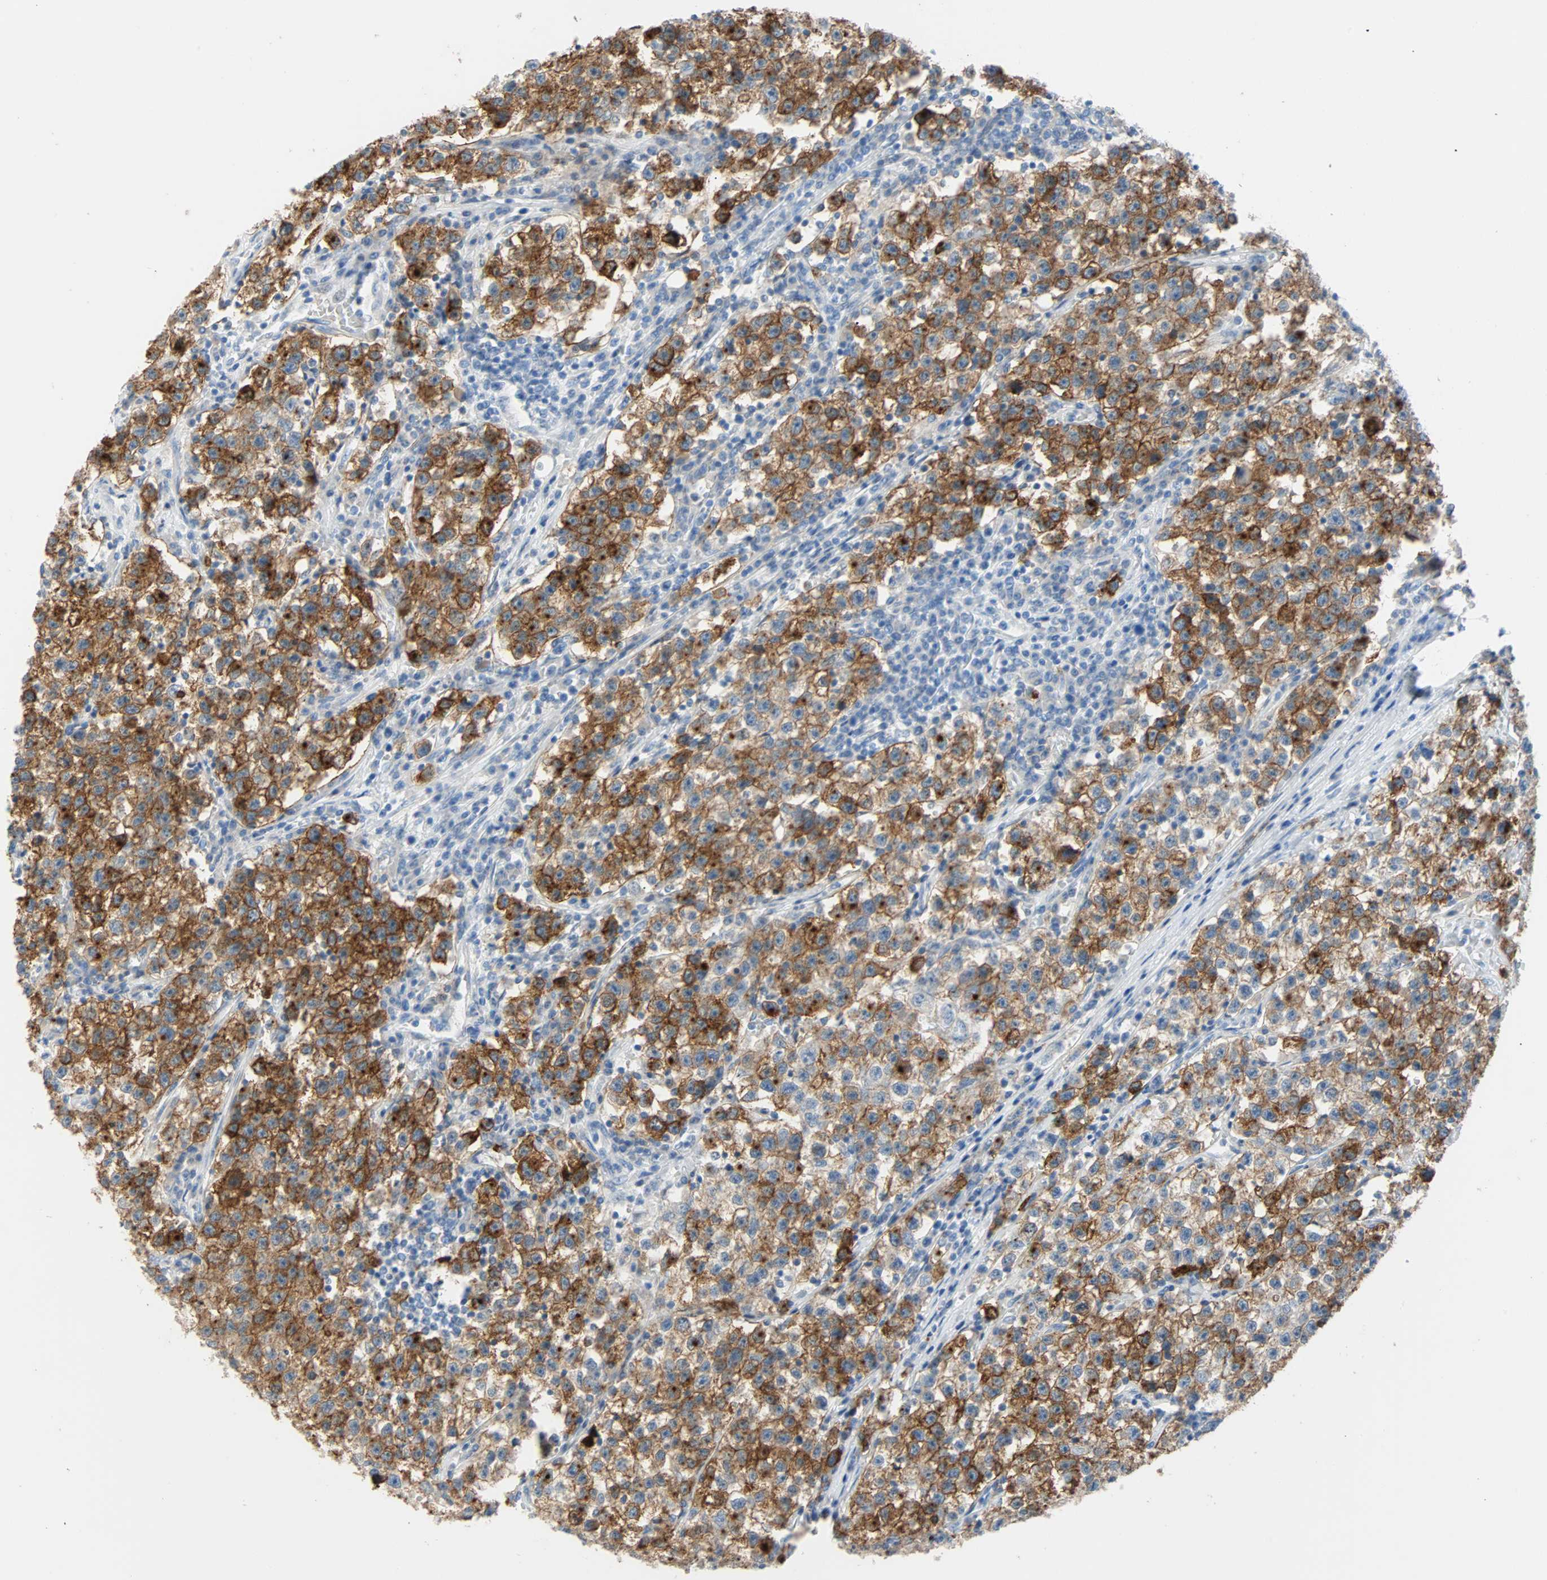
{"staining": {"intensity": "strong", "quantity": ">75%", "location": "cytoplasmic/membranous"}, "tissue": "testis cancer", "cell_type": "Tumor cells", "image_type": "cancer", "snomed": [{"axis": "morphology", "description": "Seminoma, NOS"}, {"axis": "topography", "description": "Testis"}], "caption": "About >75% of tumor cells in human testis cancer (seminoma) show strong cytoplasmic/membranous protein staining as visualized by brown immunohistochemical staining.", "gene": "PDPN", "patient": {"sex": "male", "age": 22}}